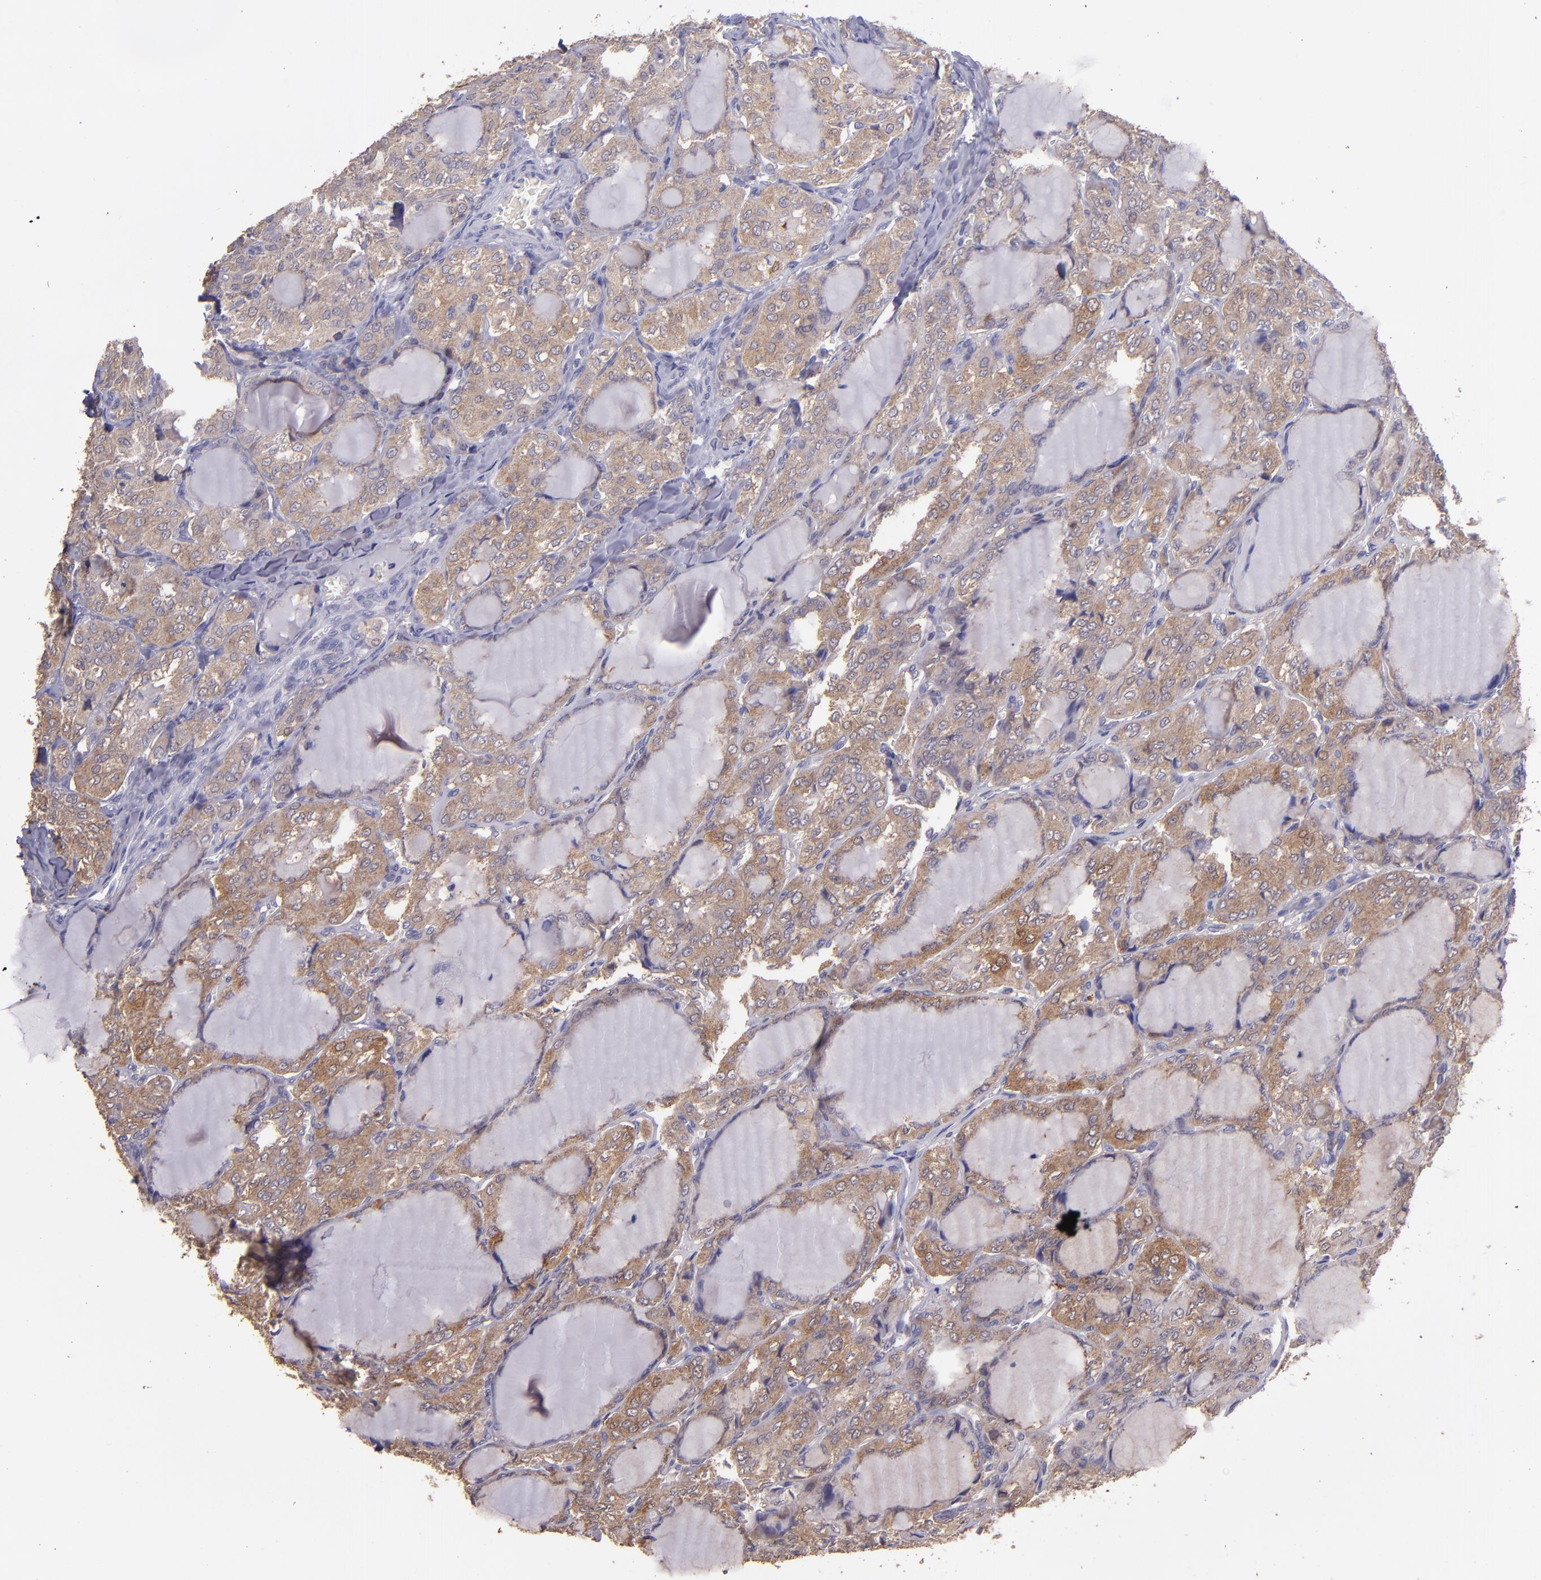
{"staining": {"intensity": "moderate", "quantity": ">75%", "location": "cytoplasmic/membranous"}, "tissue": "thyroid cancer", "cell_type": "Tumor cells", "image_type": "cancer", "snomed": [{"axis": "morphology", "description": "Papillary adenocarcinoma, NOS"}, {"axis": "topography", "description": "Thyroid gland"}], "caption": "Human thyroid cancer stained for a protein (brown) displays moderate cytoplasmic/membranous positive staining in approximately >75% of tumor cells.", "gene": "PAPPA", "patient": {"sex": "male", "age": 20}}